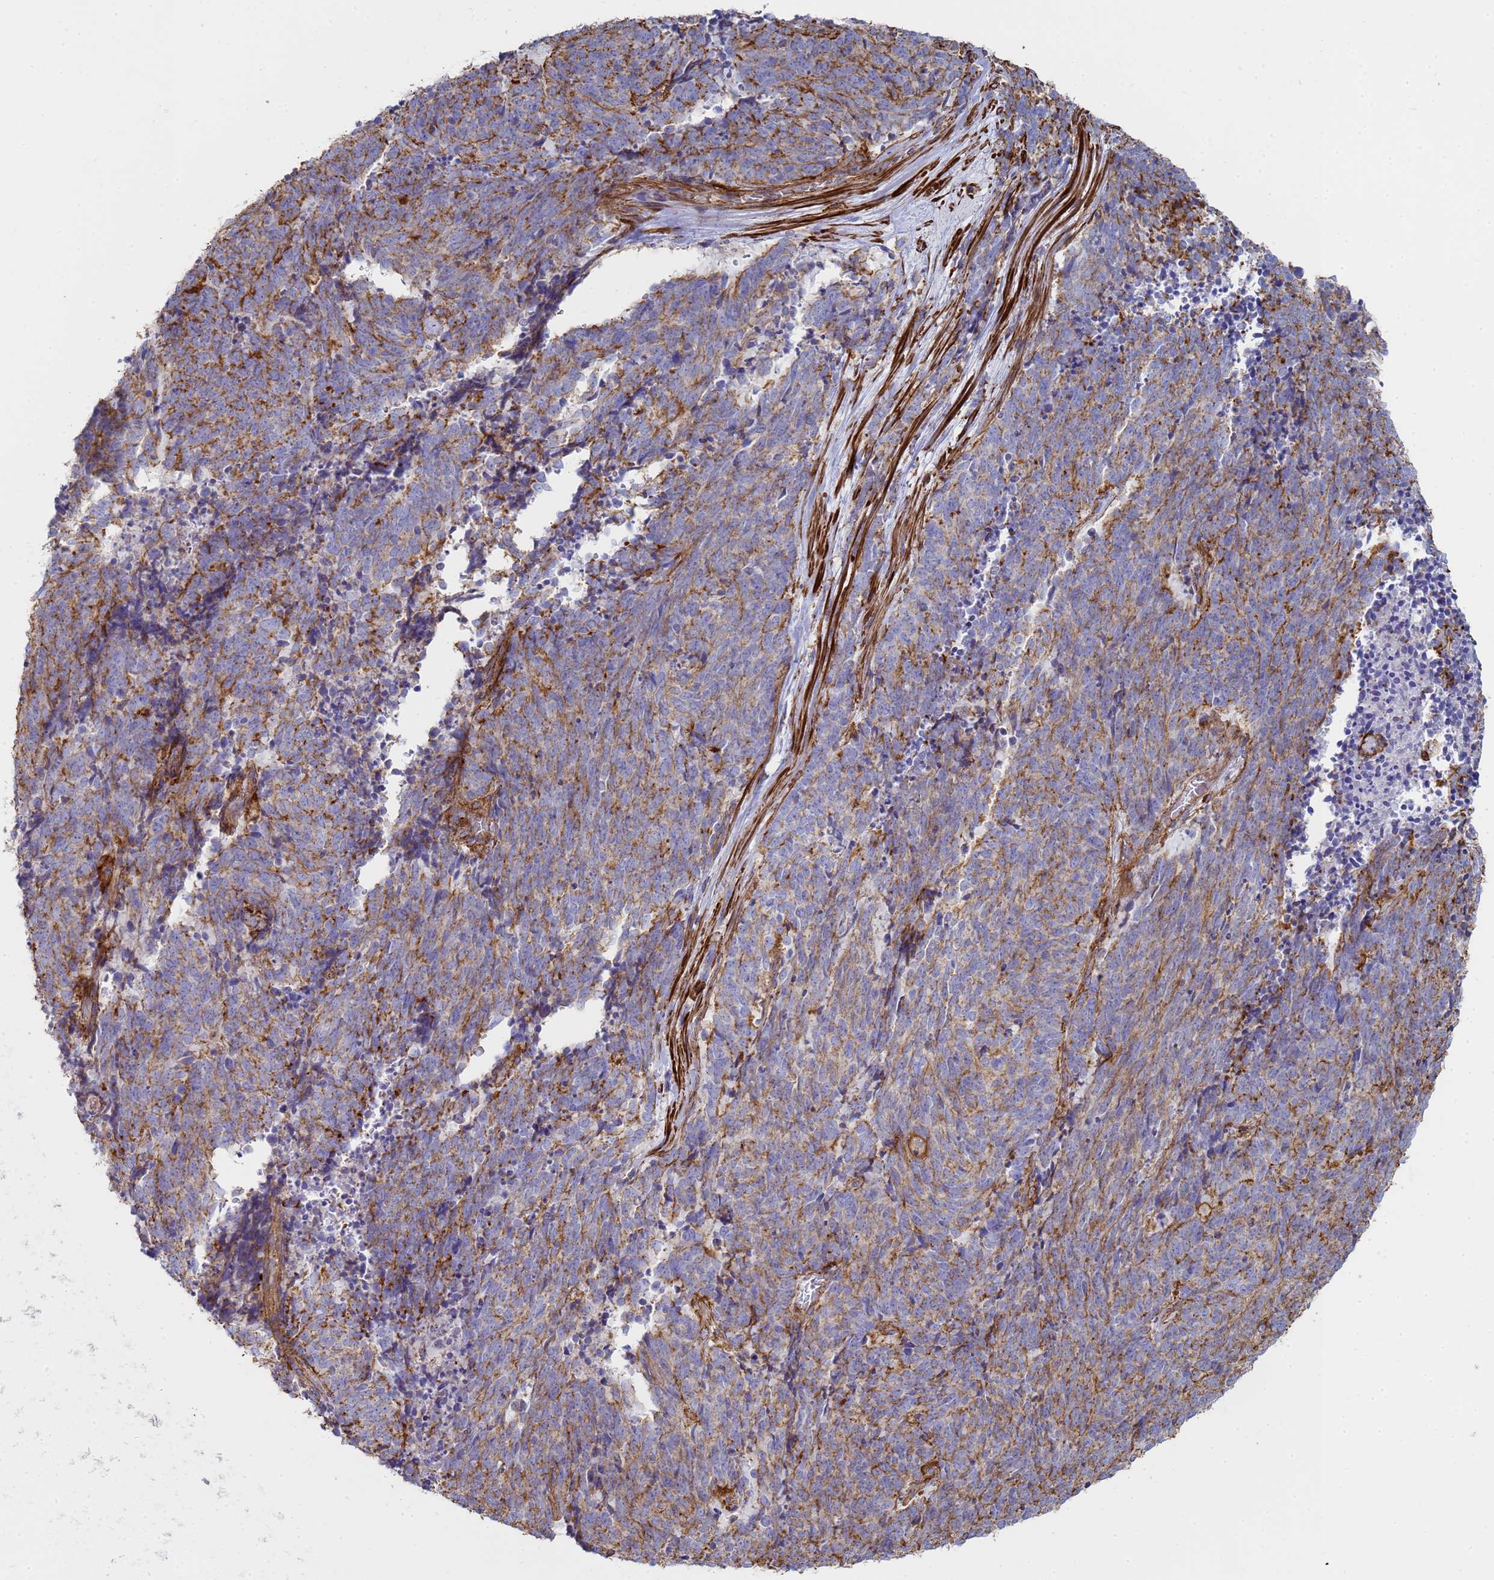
{"staining": {"intensity": "weak", "quantity": "25%-75%", "location": "cytoplasmic/membranous"}, "tissue": "cervical cancer", "cell_type": "Tumor cells", "image_type": "cancer", "snomed": [{"axis": "morphology", "description": "Squamous cell carcinoma, NOS"}, {"axis": "topography", "description": "Cervix"}], "caption": "High-power microscopy captured an immunohistochemistry micrograph of cervical squamous cell carcinoma, revealing weak cytoplasmic/membranous expression in approximately 25%-75% of tumor cells.", "gene": "ACTB", "patient": {"sex": "female", "age": 29}}